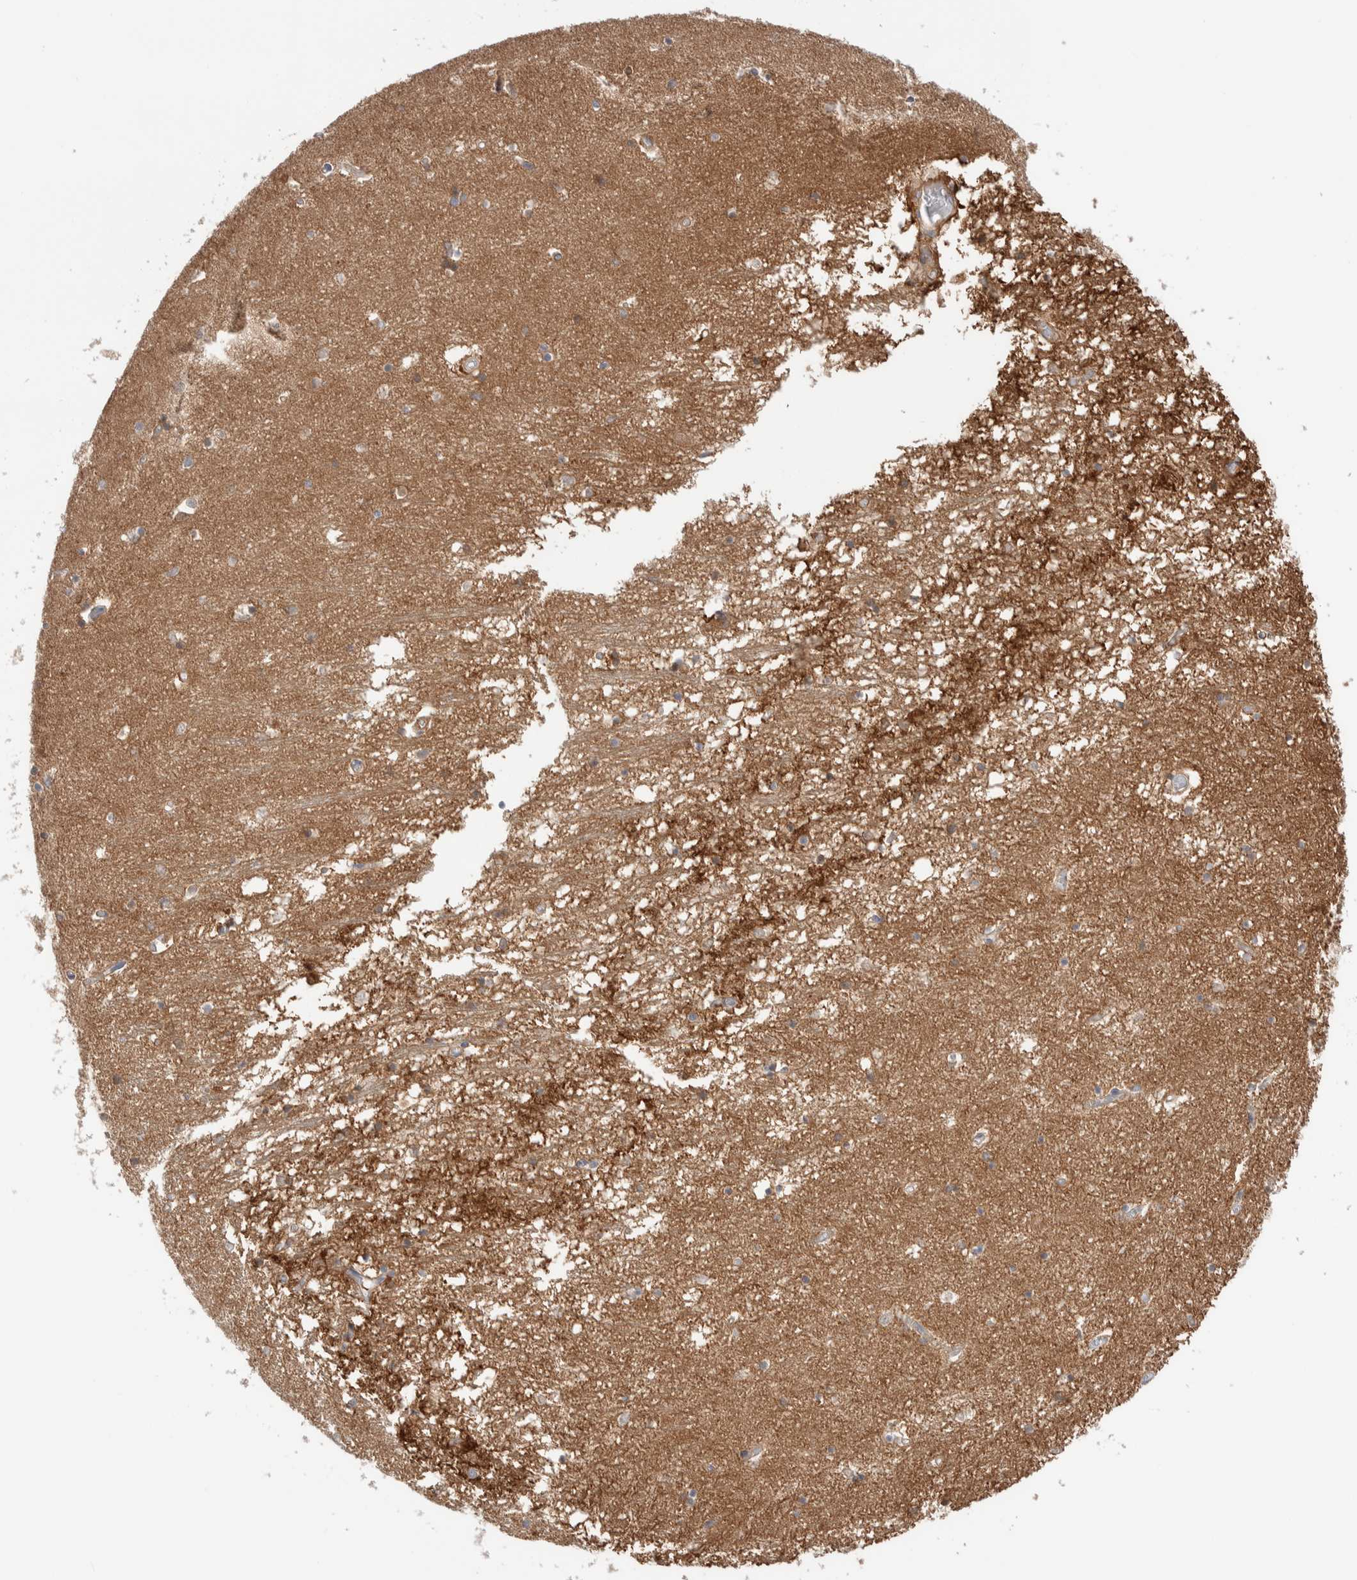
{"staining": {"intensity": "weak", "quantity": "<25%", "location": "cytoplasmic/membranous"}, "tissue": "hippocampus", "cell_type": "Glial cells", "image_type": "normal", "snomed": [{"axis": "morphology", "description": "Normal tissue, NOS"}, {"axis": "topography", "description": "Hippocampus"}], "caption": "Glial cells show no significant positivity in benign hippocampus. (DAB (3,3'-diaminobenzidine) IHC with hematoxylin counter stain).", "gene": "GDA", "patient": {"sex": "male", "age": 70}}